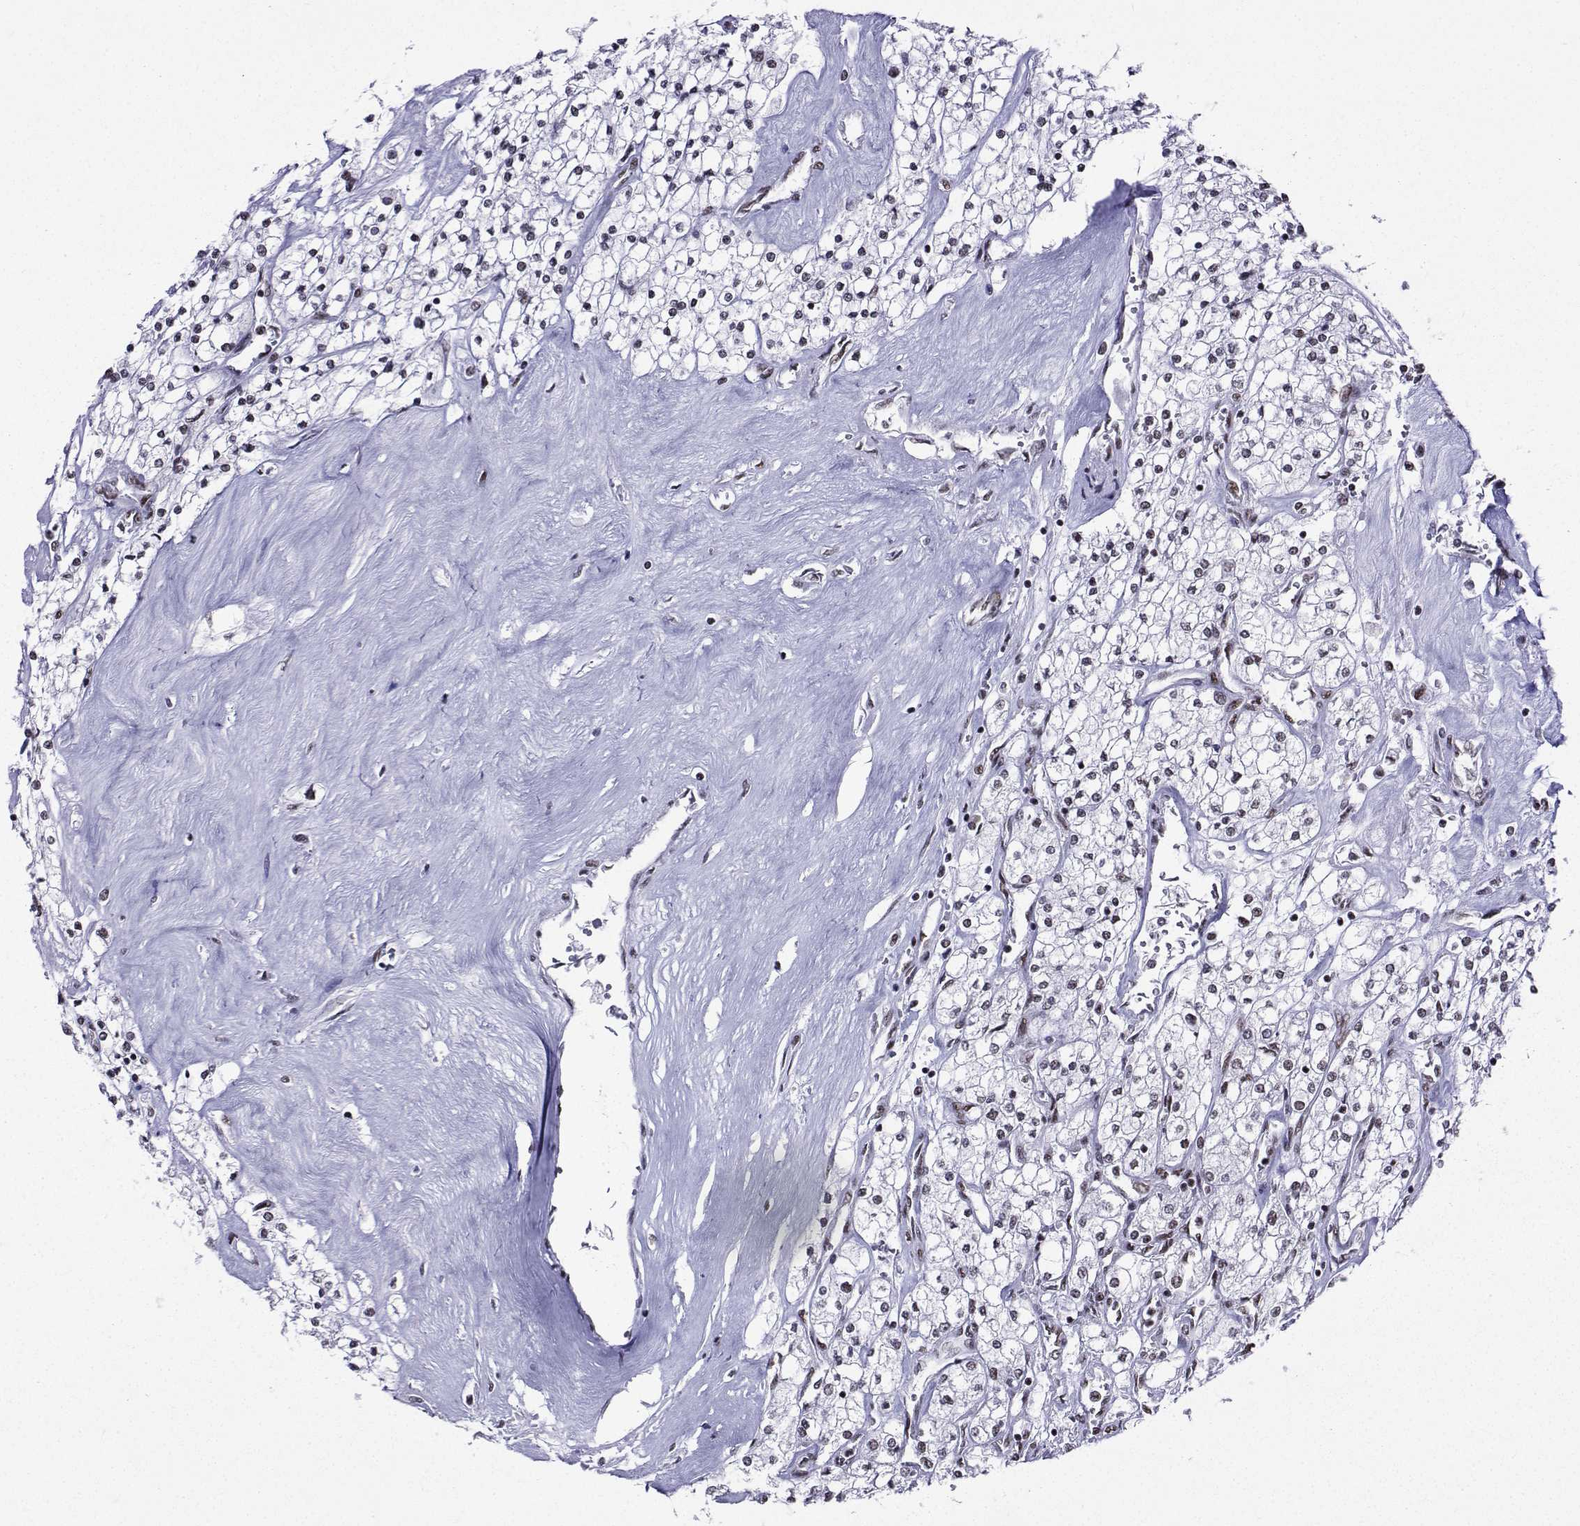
{"staining": {"intensity": "negative", "quantity": "none", "location": "none"}, "tissue": "renal cancer", "cell_type": "Tumor cells", "image_type": "cancer", "snomed": [{"axis": "morphology", "description": "Adenocarcinoma, NOS"}, {"axis": "topography", "description": "Kidney"}], "caption": "Immunohistochemistry (IHC) of renal cancer (adenocarcinoma) reveals no staining in tumor cells.", "gene": "SNRPB2", "patient": {"sex": "male", "age": 80}}